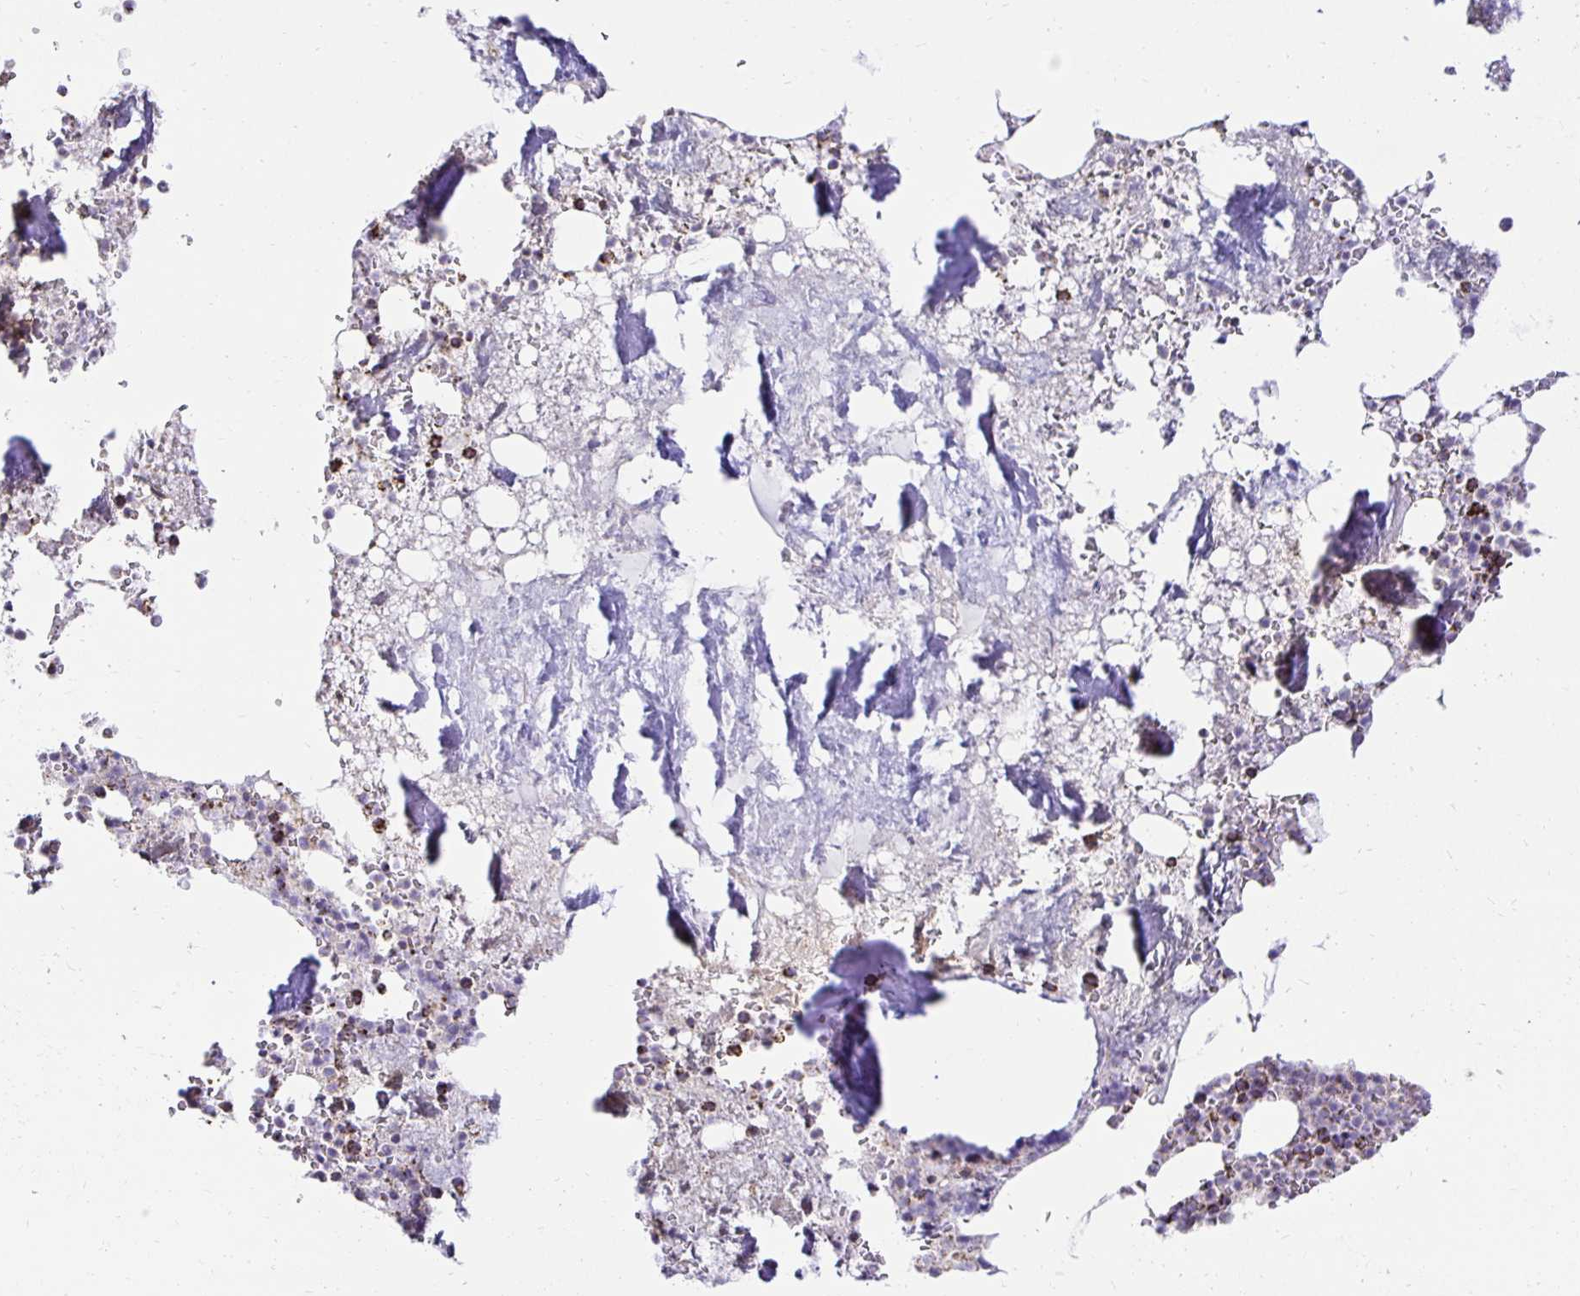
{"staining": {"intensity": "strong", "quantity": "<25%", "location": "cytoplasmic/membranous"}, "tissue": "bone marrow", "cell_type": "Hematopoietic cells", "image_type": "normal", "snomed": [{"axis": "morphology", "description": "Normal tissue, NOS"}, {"axis": "topography", "description": "Bone marrow"}], "caption": "A medium amount of strong cytoplasmic/membranous positivity is seen in approximately <25% of hematopoietic cells in benign bone marrow.", "gene": "PLAAT2", "patient": {"sex": "female", "age": 42}}